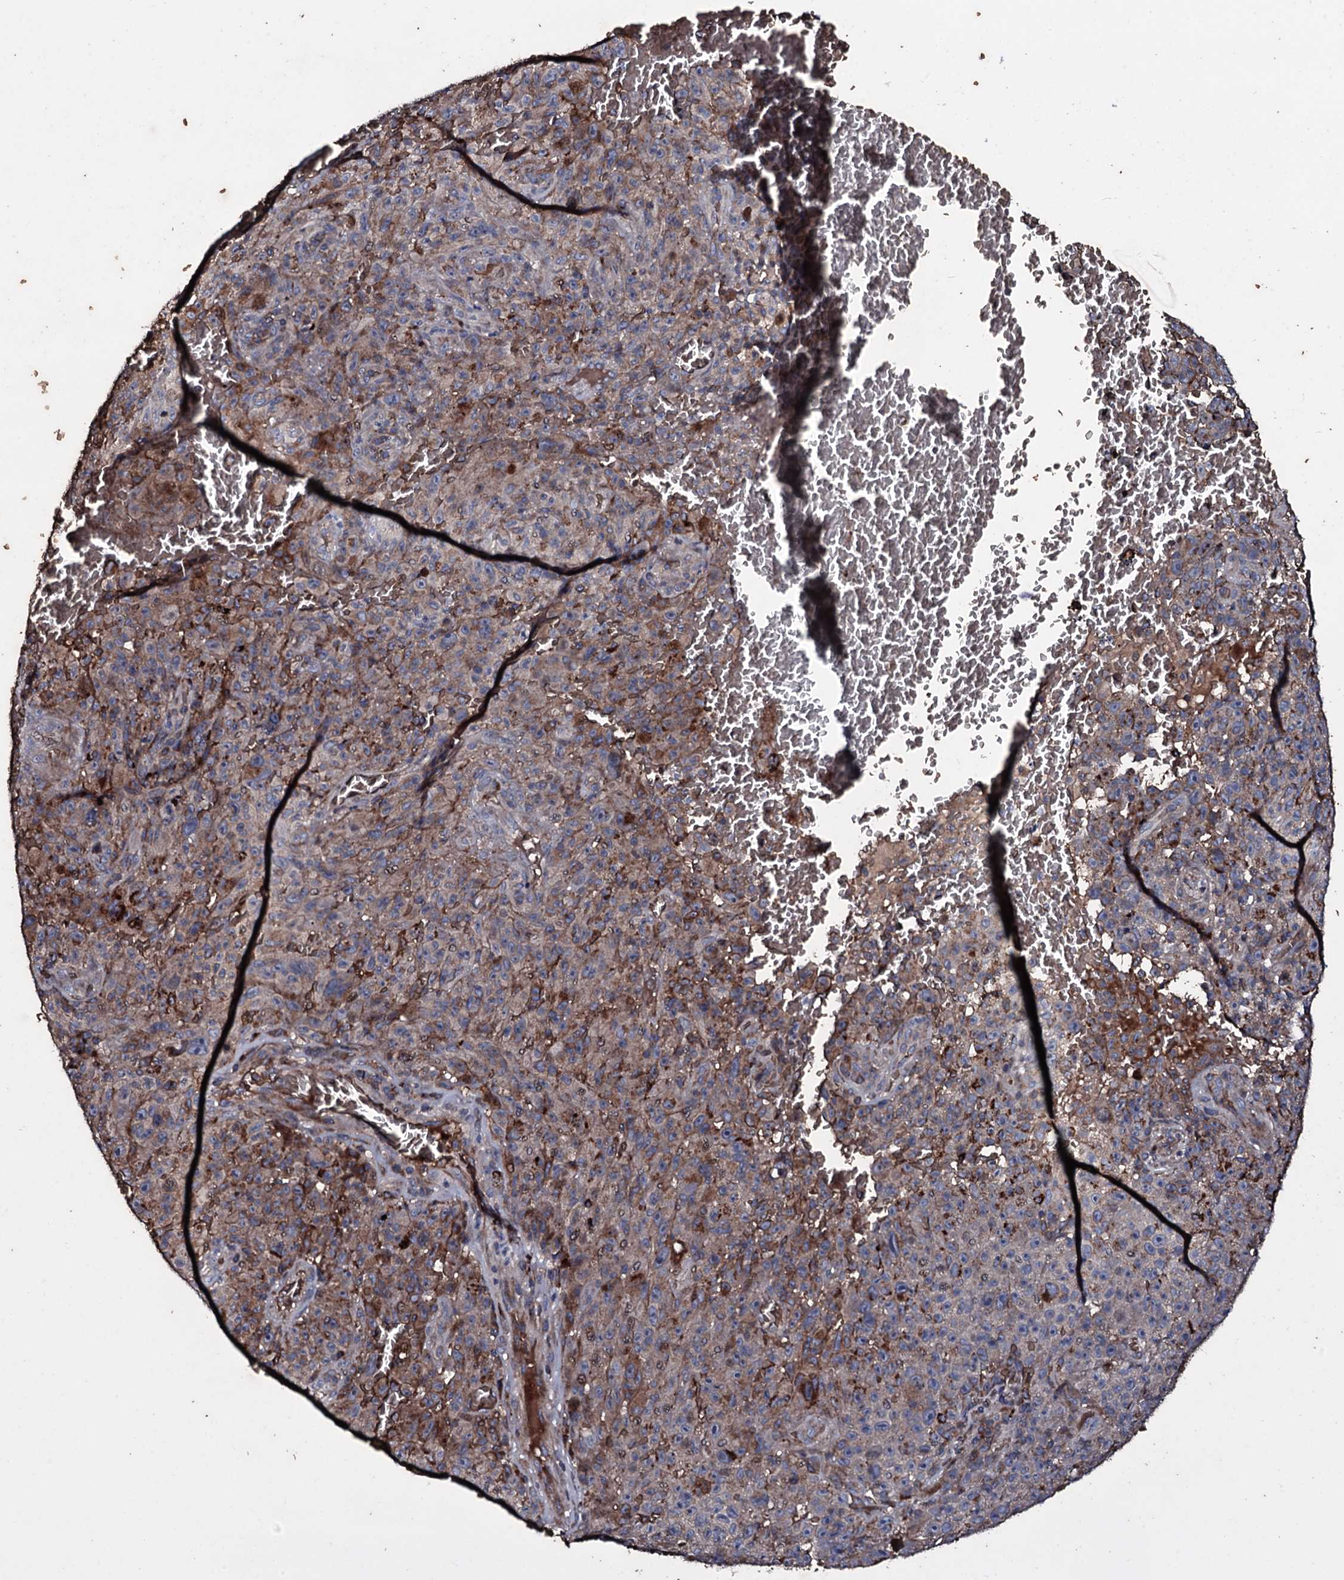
{"staining": {"intensity": "moderate", "quantity": "25%-75%", "location": "cytoplasmic/membranous"}, "tissue": "melanoma", "cell_type": "Tumor cells", "image_type": "cancer", "snomed": [{"axis": "morphology", "description": "Malignant melanoma, NOS"}, {"axis": "topography", "description": "Skin"}], "caption": "Tumor cells exhibit moderate cytoplasmic/membranous staining in about 25%-75% of cells in malignant melanoma. The staining was performed using DAB (3,3'-diaminobenzidine) to visualize the protein expression in brown, while the nuclei were stained in blue with hematoxylin (Magnification: 20x).", "gene": "ZSWIM8", "patient": {"sex": "female", "age": 82}}